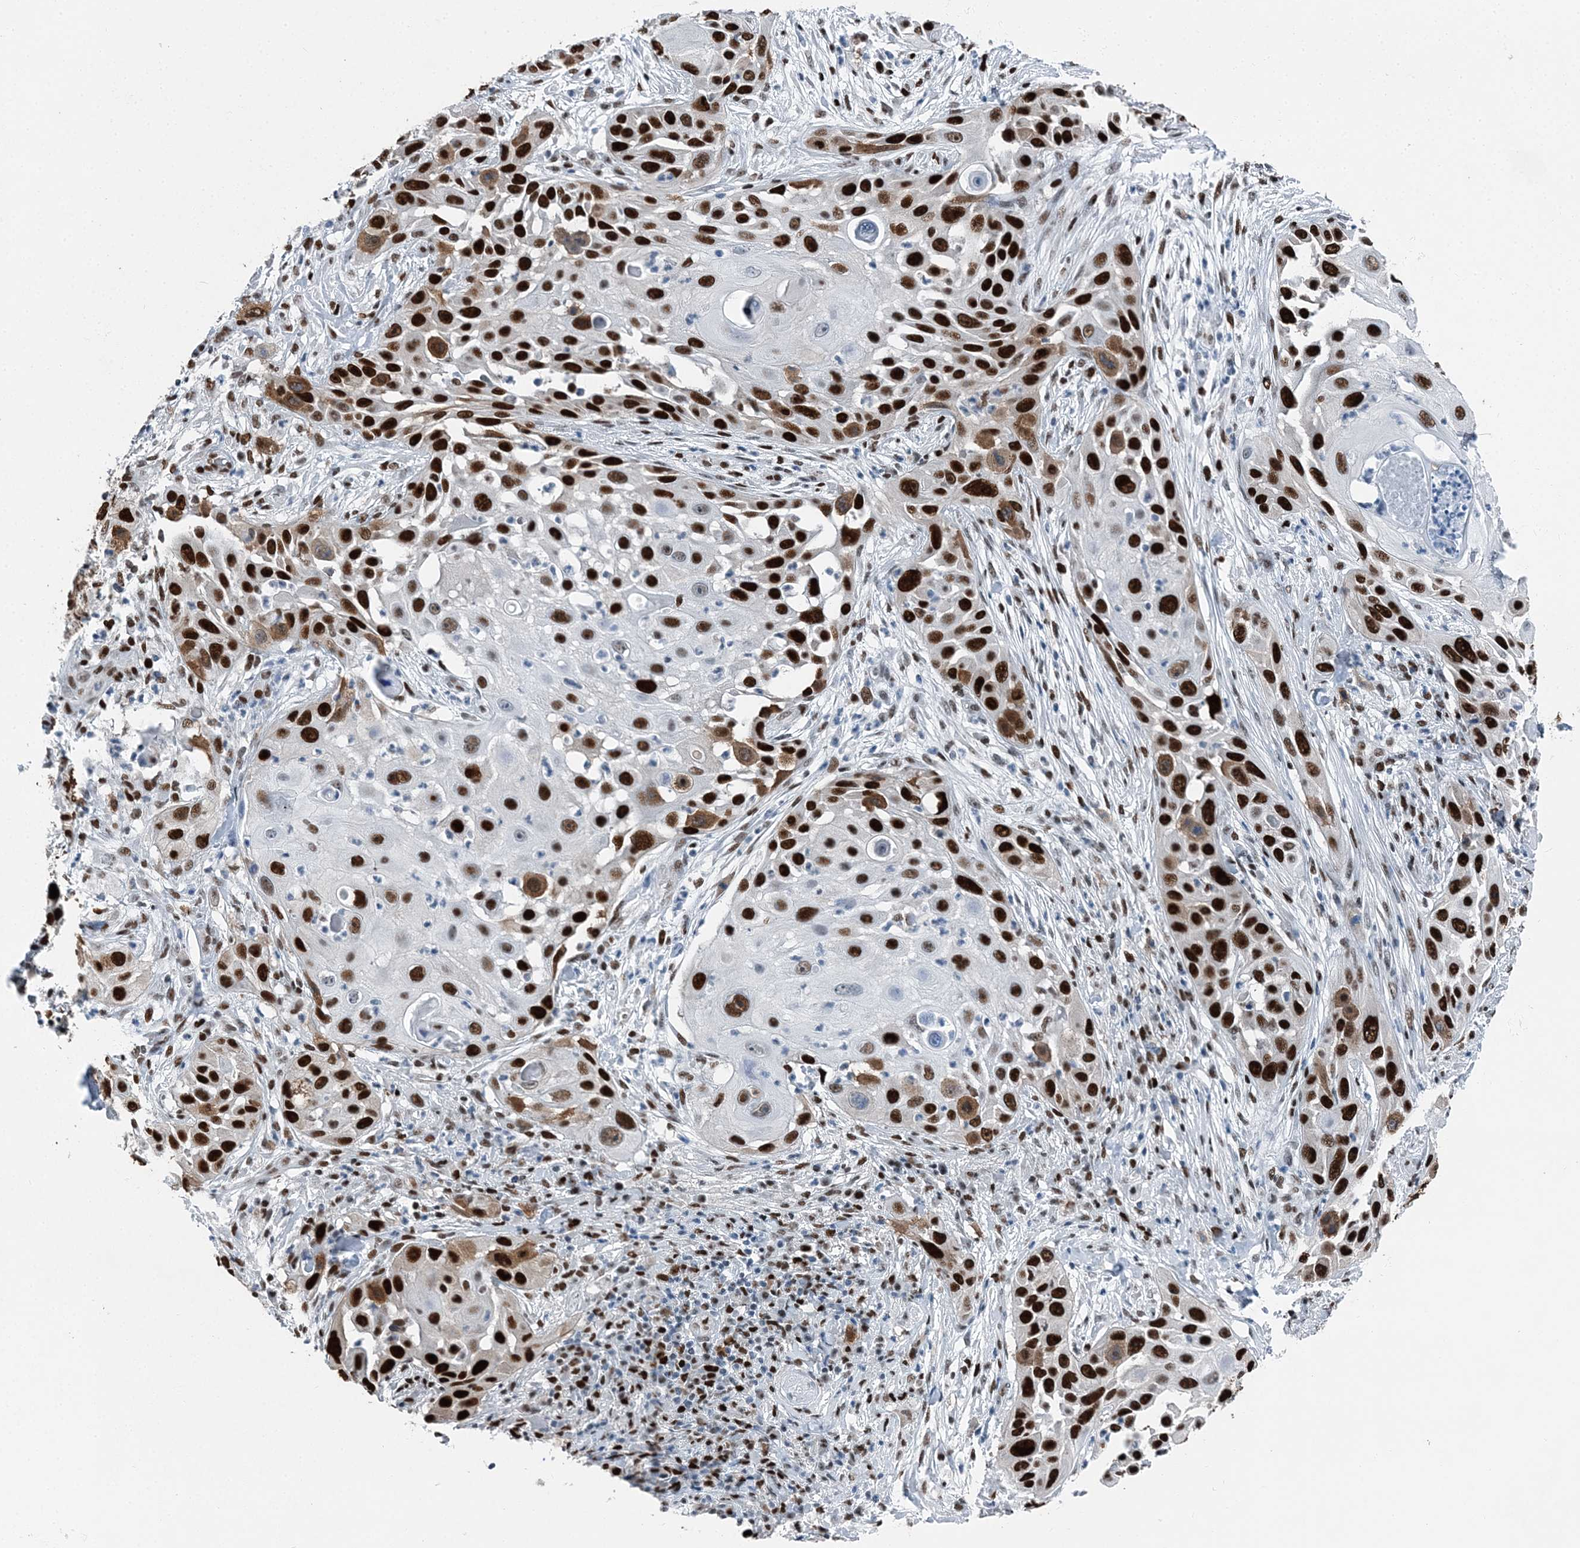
{"staining": {"intensity": "strong", "quantity": ">75%", "location": "nuclear"}, "tissue": "skin cancer", "cell_type": "Tumor cells", "image_type": "cancer", "snomed": [{"axis": "morphology", "description": "Squamous cell carcinoma, NOS"}, {"axis": "topography", "description": "Skin"}], "caption": "A high-resolution photomicrograph shows immunohistochemistry staining of skin squamous cell carcinoma, which displays strong nuclear expression in about >75% of tumor cells.", "gene": "HAT1", "patient": {"sex": "female", "age": 44}}